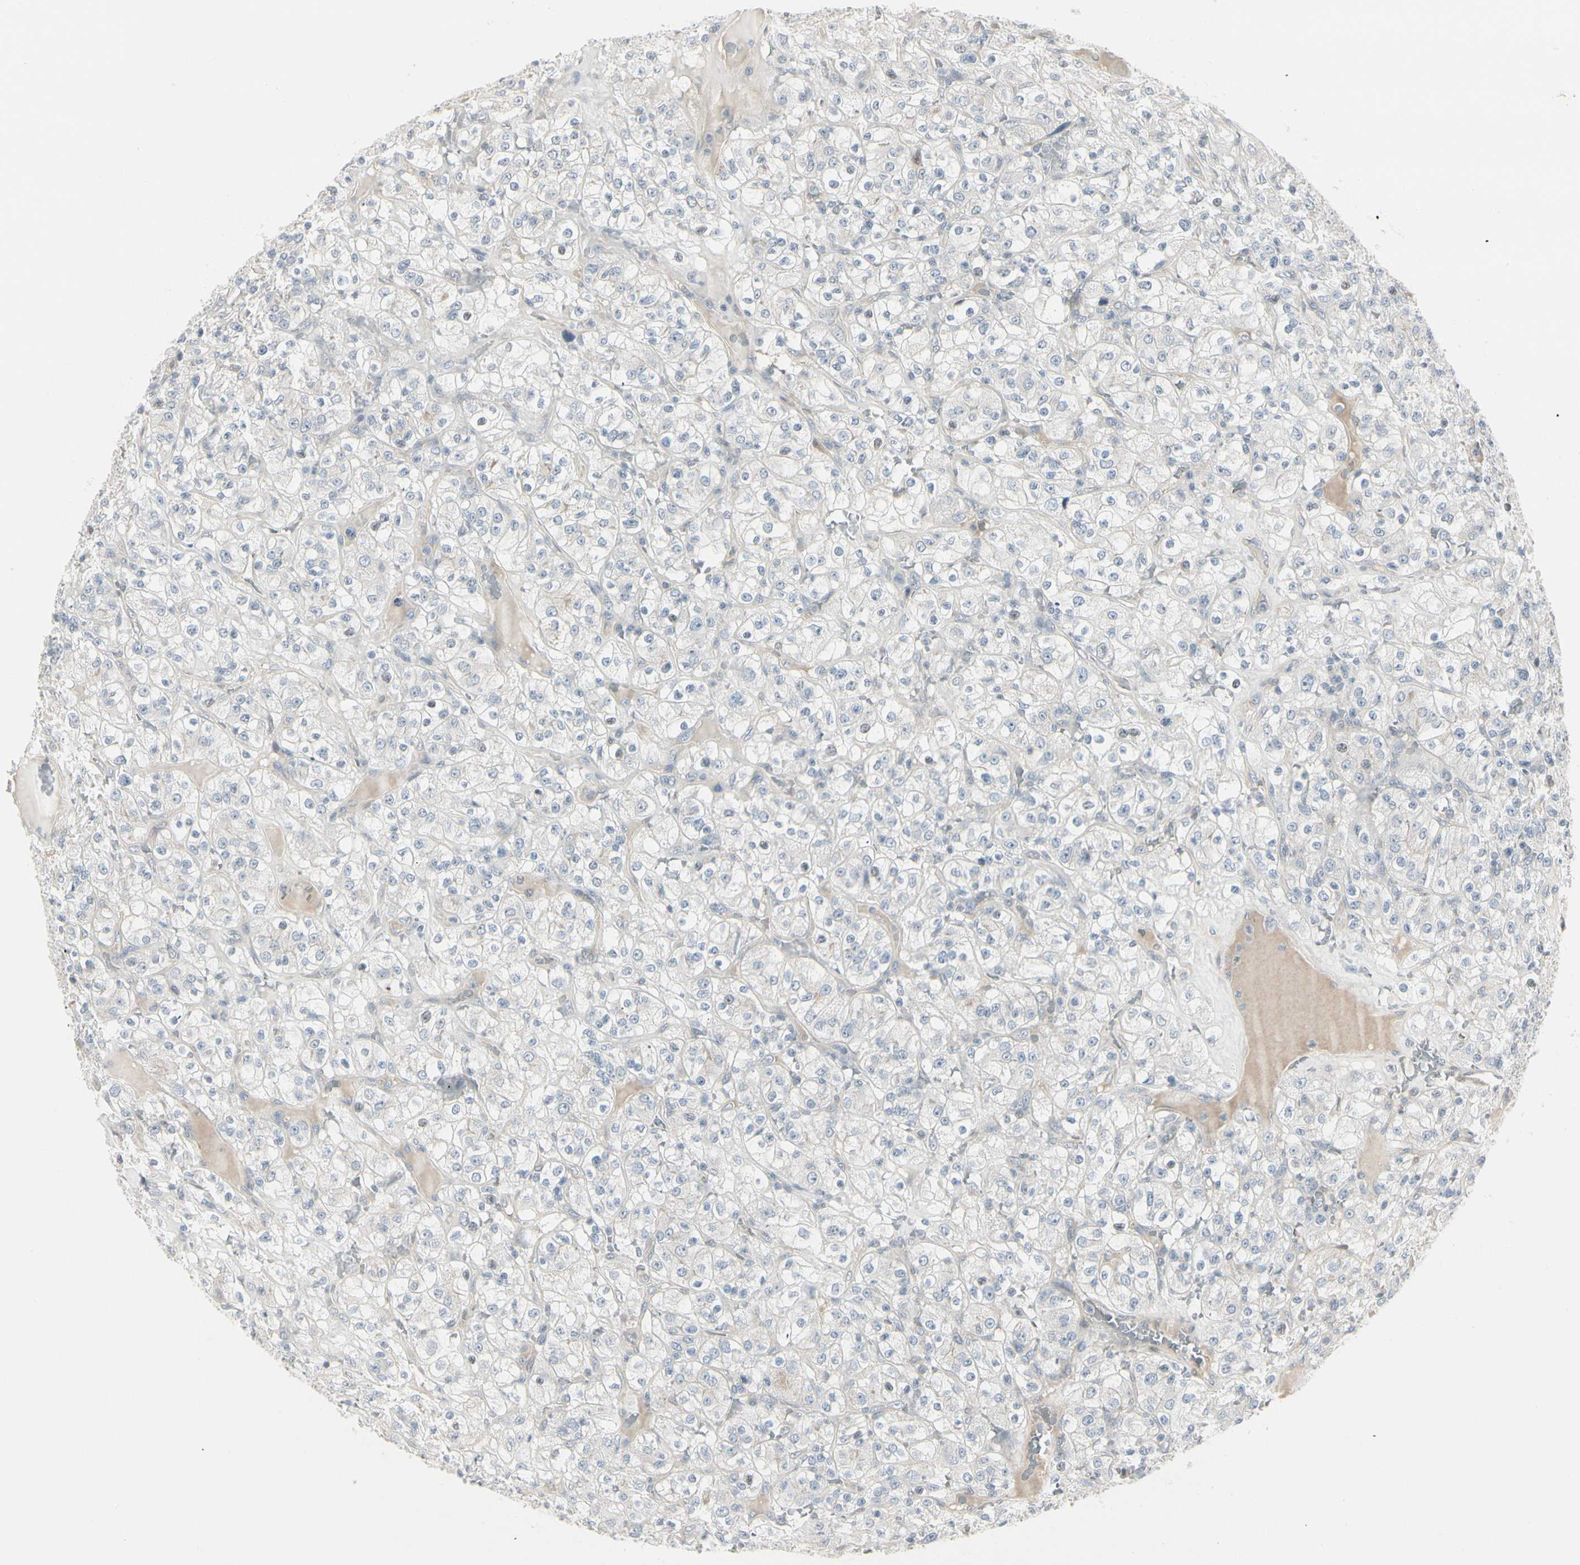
{"staining": {"intensity": "negative", "quantity": "none", "location": "none"}, "tissue": "renal cancer", "cell_type": "Tumor cells", "image_type": "cancer", "snomed": [{"axis": "morphology", "description": "Normal tissue, NOS"}, {"axis": "morphology", "description": "Adenocarcinoma, NOS"}, {"axis": "topography", "description": "Kidney"}], "caption": "High power microscopy photomicrograph of an immunohistochemistry histopathology image of renal cancer (adenocarcinoma), revealing no significant positivity in tumor cells. Nuclei are stained in blue.", "gene": "DMPK", "patient": {"sex": "female", "age": 72}}